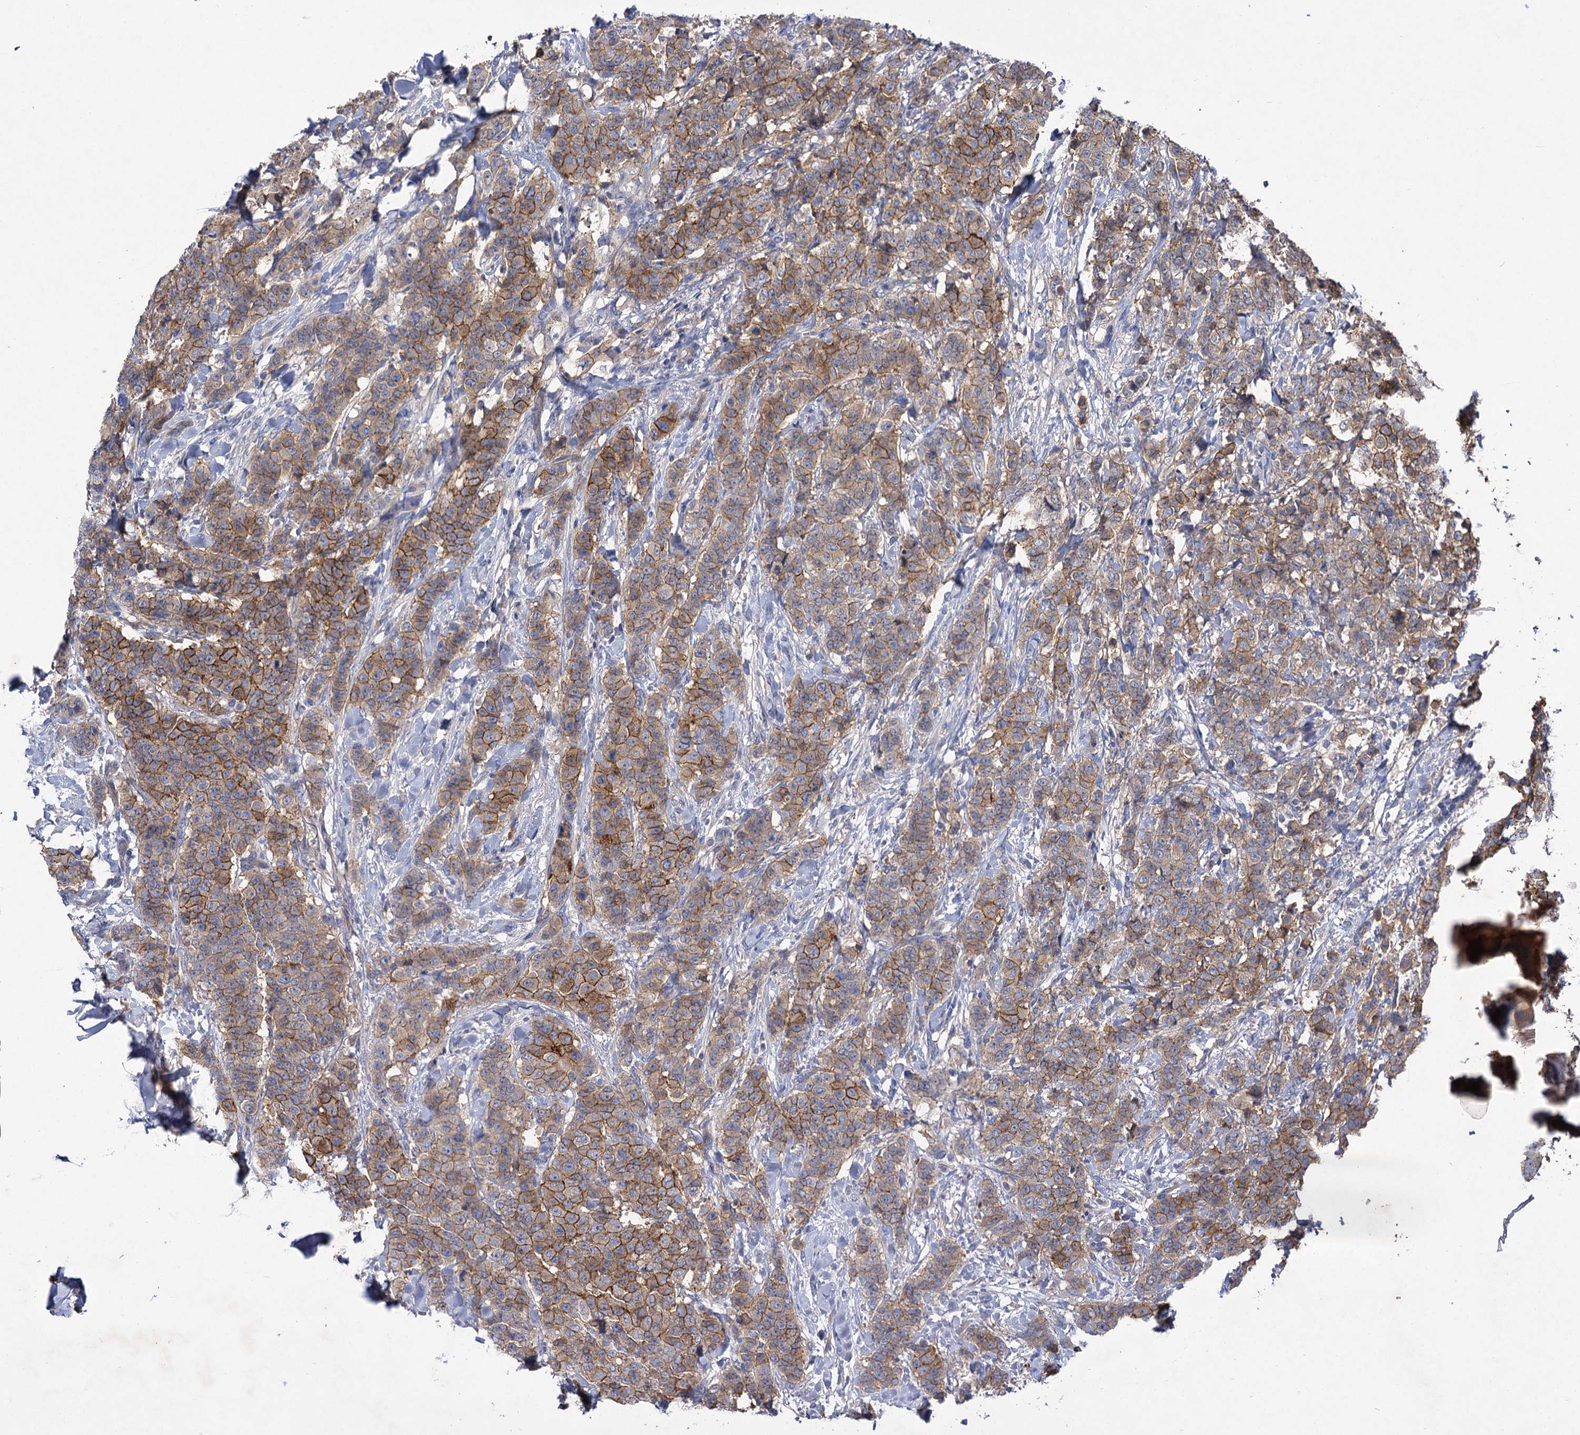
{"staining": {"intensity": "moderate", "quantity": ">75%", "location": "cytoplasmic/membranous"}, "tissue": "breast cancer", "cell_type": "Tumor cells", "image_type": "cancer", "snomed": [{"axis": "morphology", "description": "Duct carcinoma"}, {"axis": "topography", "description": "Breast"}], "caption": "Immunohistochemical staining of human infiltrating ductal carcinoma (breast) demonstrates moderate cytoplasmic/membranous protein staining in about >75% of tumor cells.", "gene": "USP50", "patient": {"sex": "female", "age": 40}}